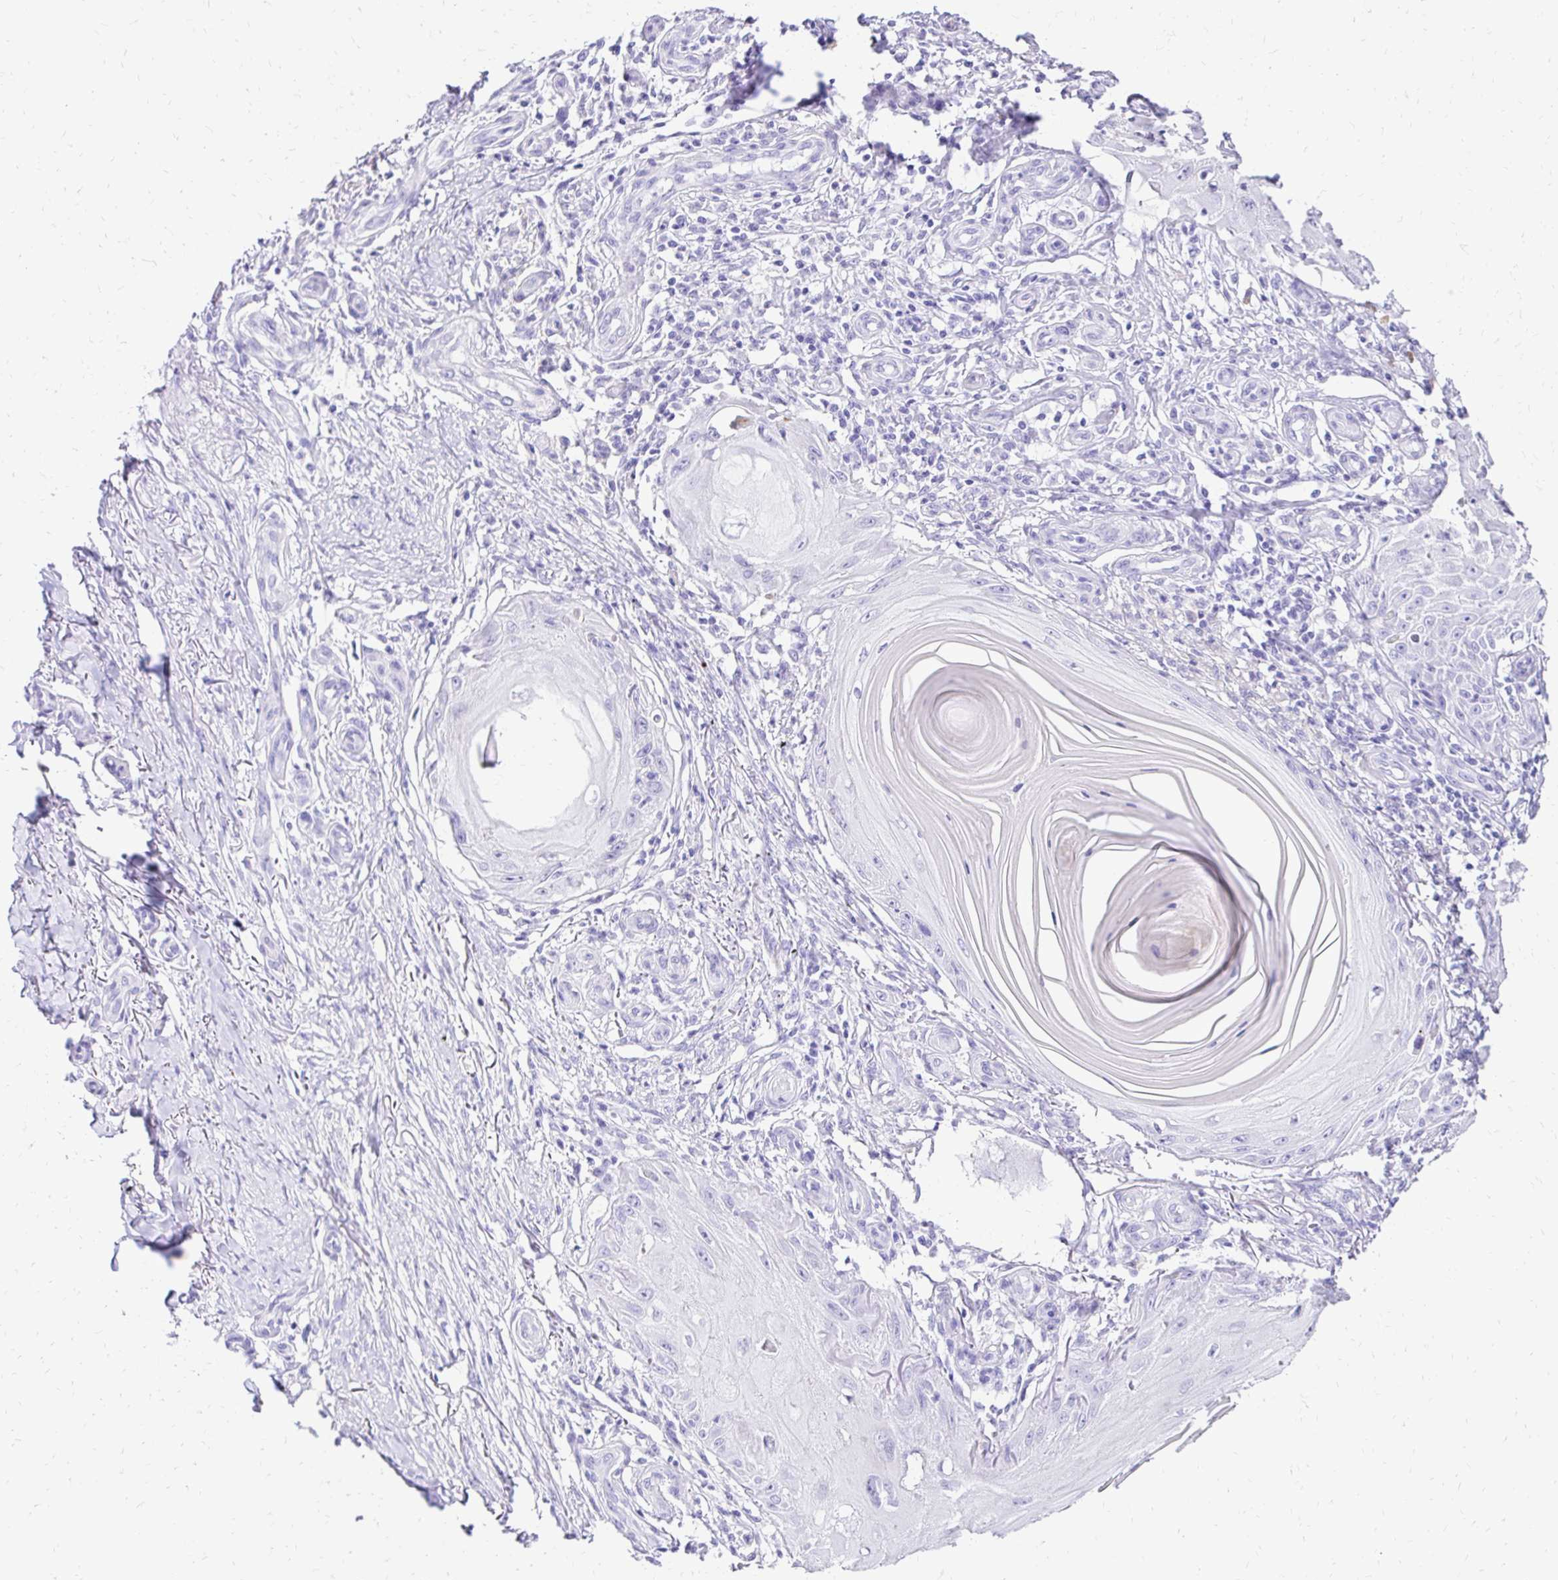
{"staining": {"intensity": "negative", "quantity": "none", "location": "none"}, "tissue": "skin cancer", "cell_type": "Tumor cells", "image_type": "cancer", "snomed": [{"axis": "morphology", "description": "Squamous cell carcinoma, NOS"}, {"axis": "topography", "description": "Skin"}], "caption": "DAB (3,3'-diaminobenzidine) immunohistochemical staining of human skin squamous cell carcinoma reveals no significant staining in tumor cells.", "gene": "S100G", "patient": {"sex": "female", "age": 77}}